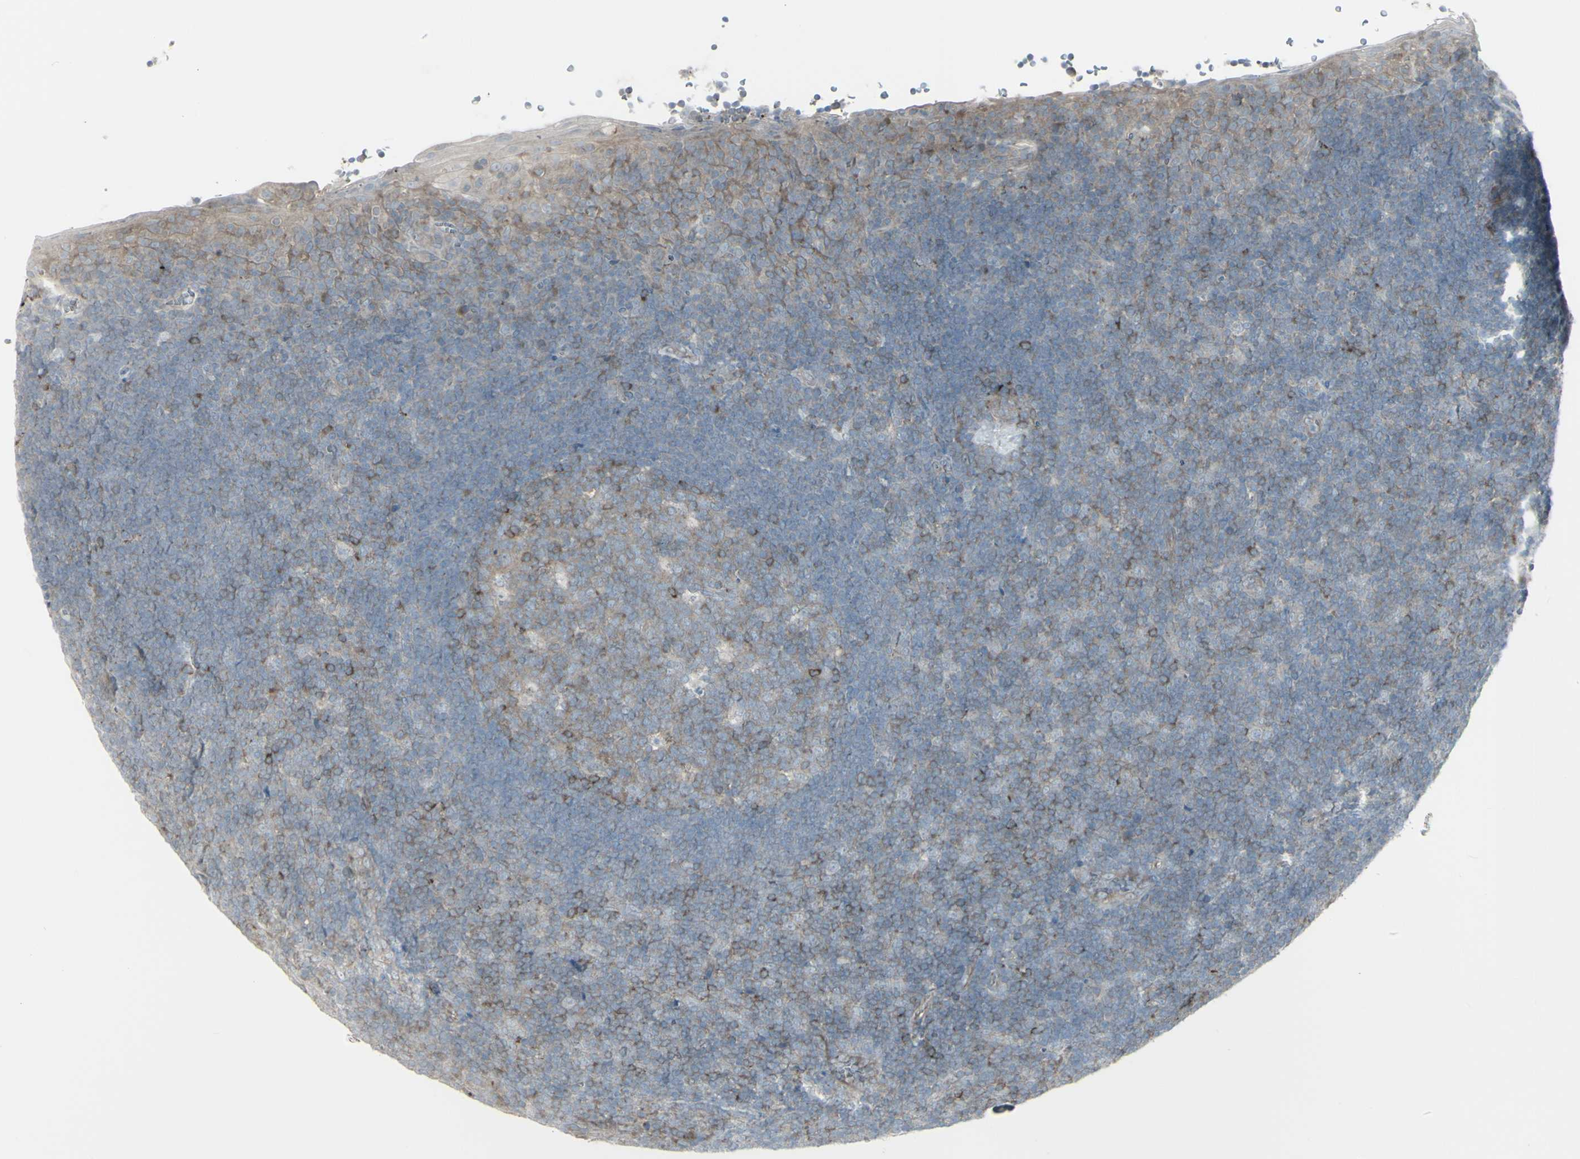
{"staining": {"intensity": "weak", "quantity": "<25%", "location": "cytoplasmic/membranous"}, "tissue": "tonsil", "cell_type": "Germinal center cells", "image_type": "normal", "snomed": [{"axis": "morphology", "description": "Normal tissue, NOS"}, {"axis": "topography", "description": "Tonsil"}], "caption": "A photomicrograph of tonsil stained for a protein shows no brown staining in germinal center cells. Brightfield microscopy of immunohistochemistry (IHC) stained with DAB (brown) and hematoxylin (blue), captured at high magnification.", "gene": "GALNT6", "patient": {"sex": "male", "age": 37}}